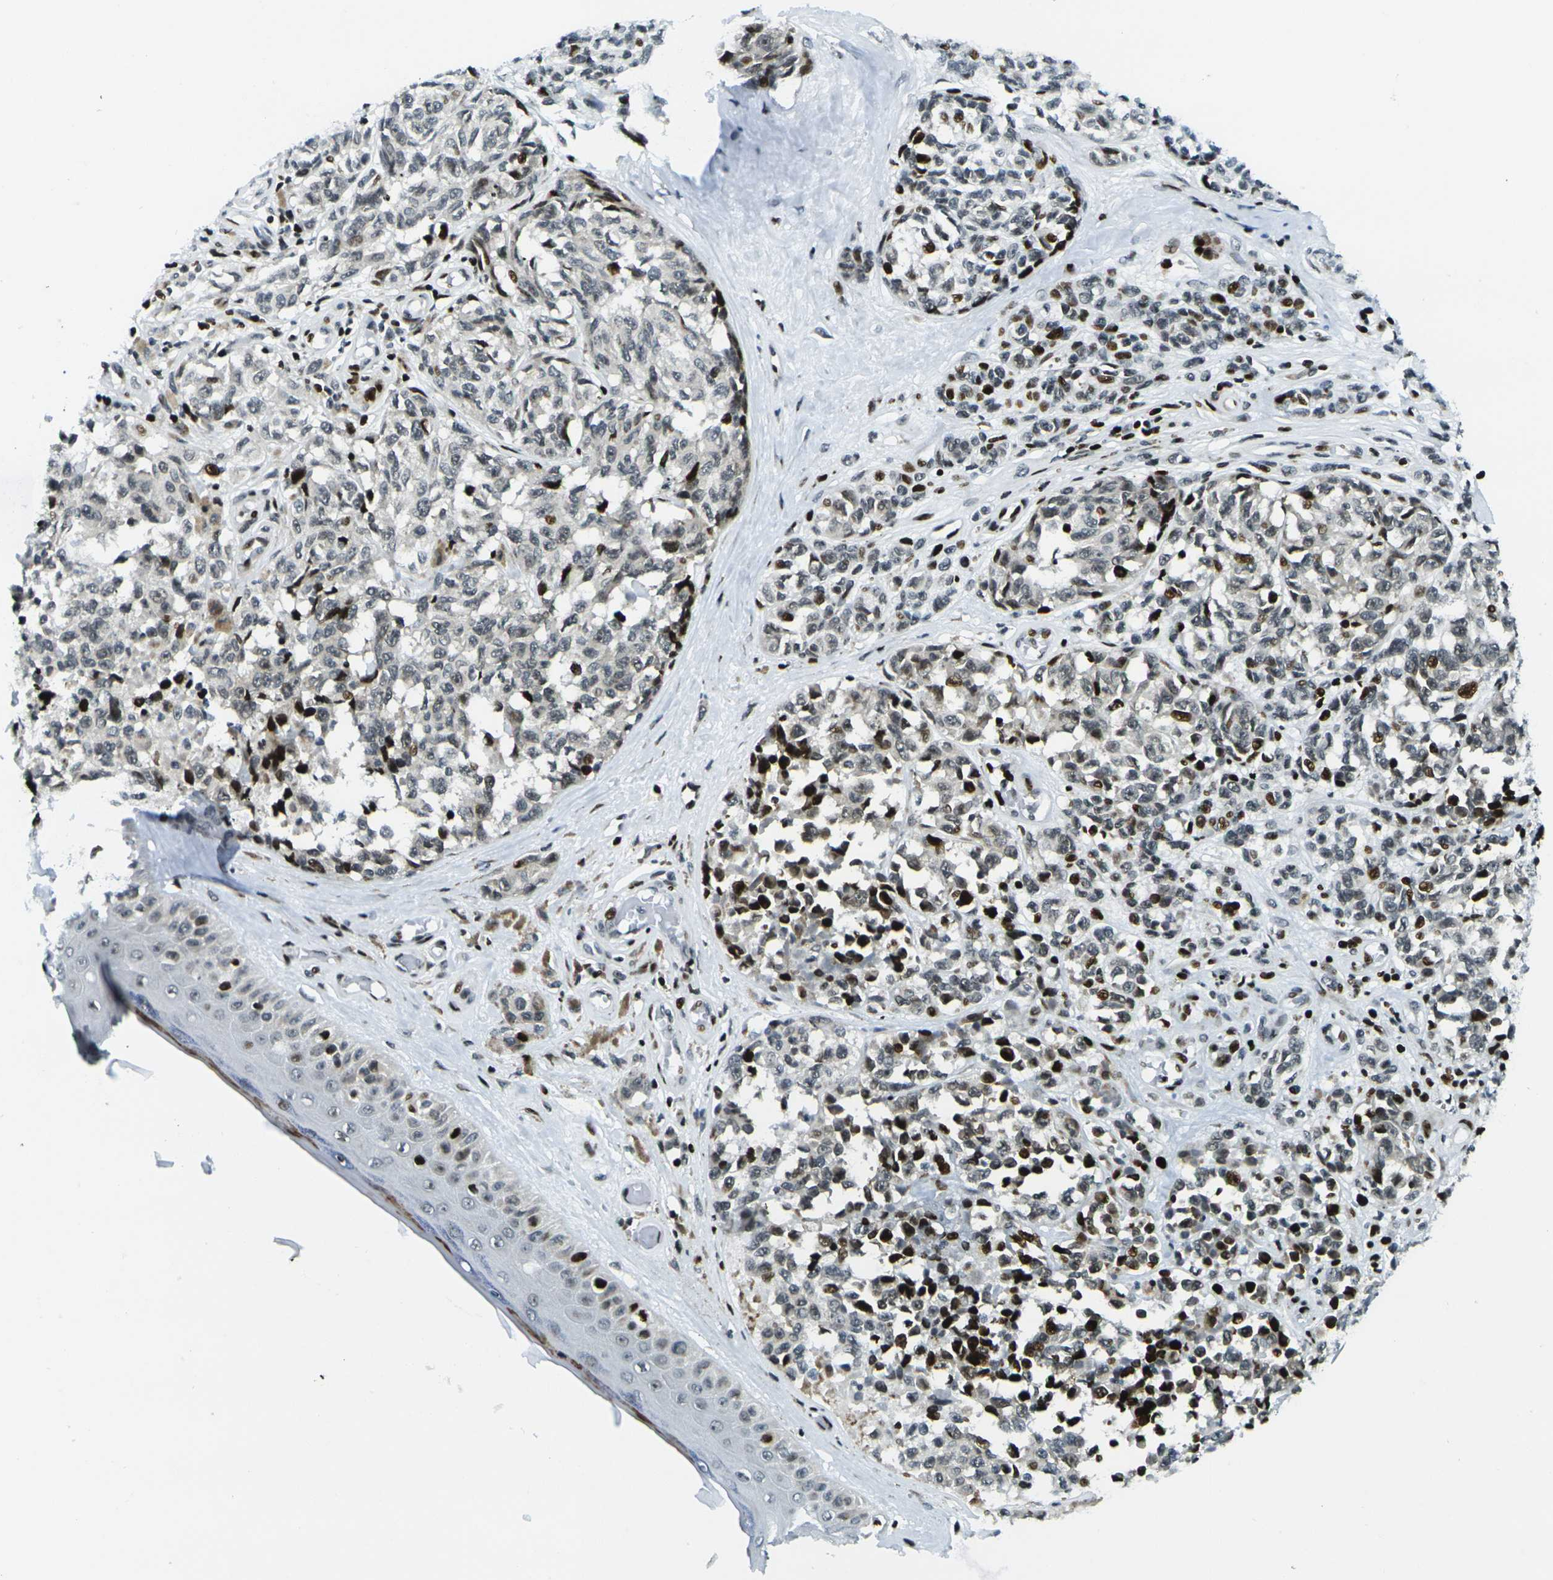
{"staining": {"intensity": "moderate", "quantity": "25%-75%", "location": "nuclear"}, "tissue": "melanoma", "cell_type": "Tumor cells", "image_type": "cancer", "snomed": [{"axis": "morphology", "description": "Malignant melanoma, NOS"}, {"axis": "topography", "description": "Skin"}], "caption": "A brown stain shows moderate nuclear staining of a protein in human melanoma tumor cells.", "gene": "H3-3A", "patient": {"sex": "female", "age": 64}}